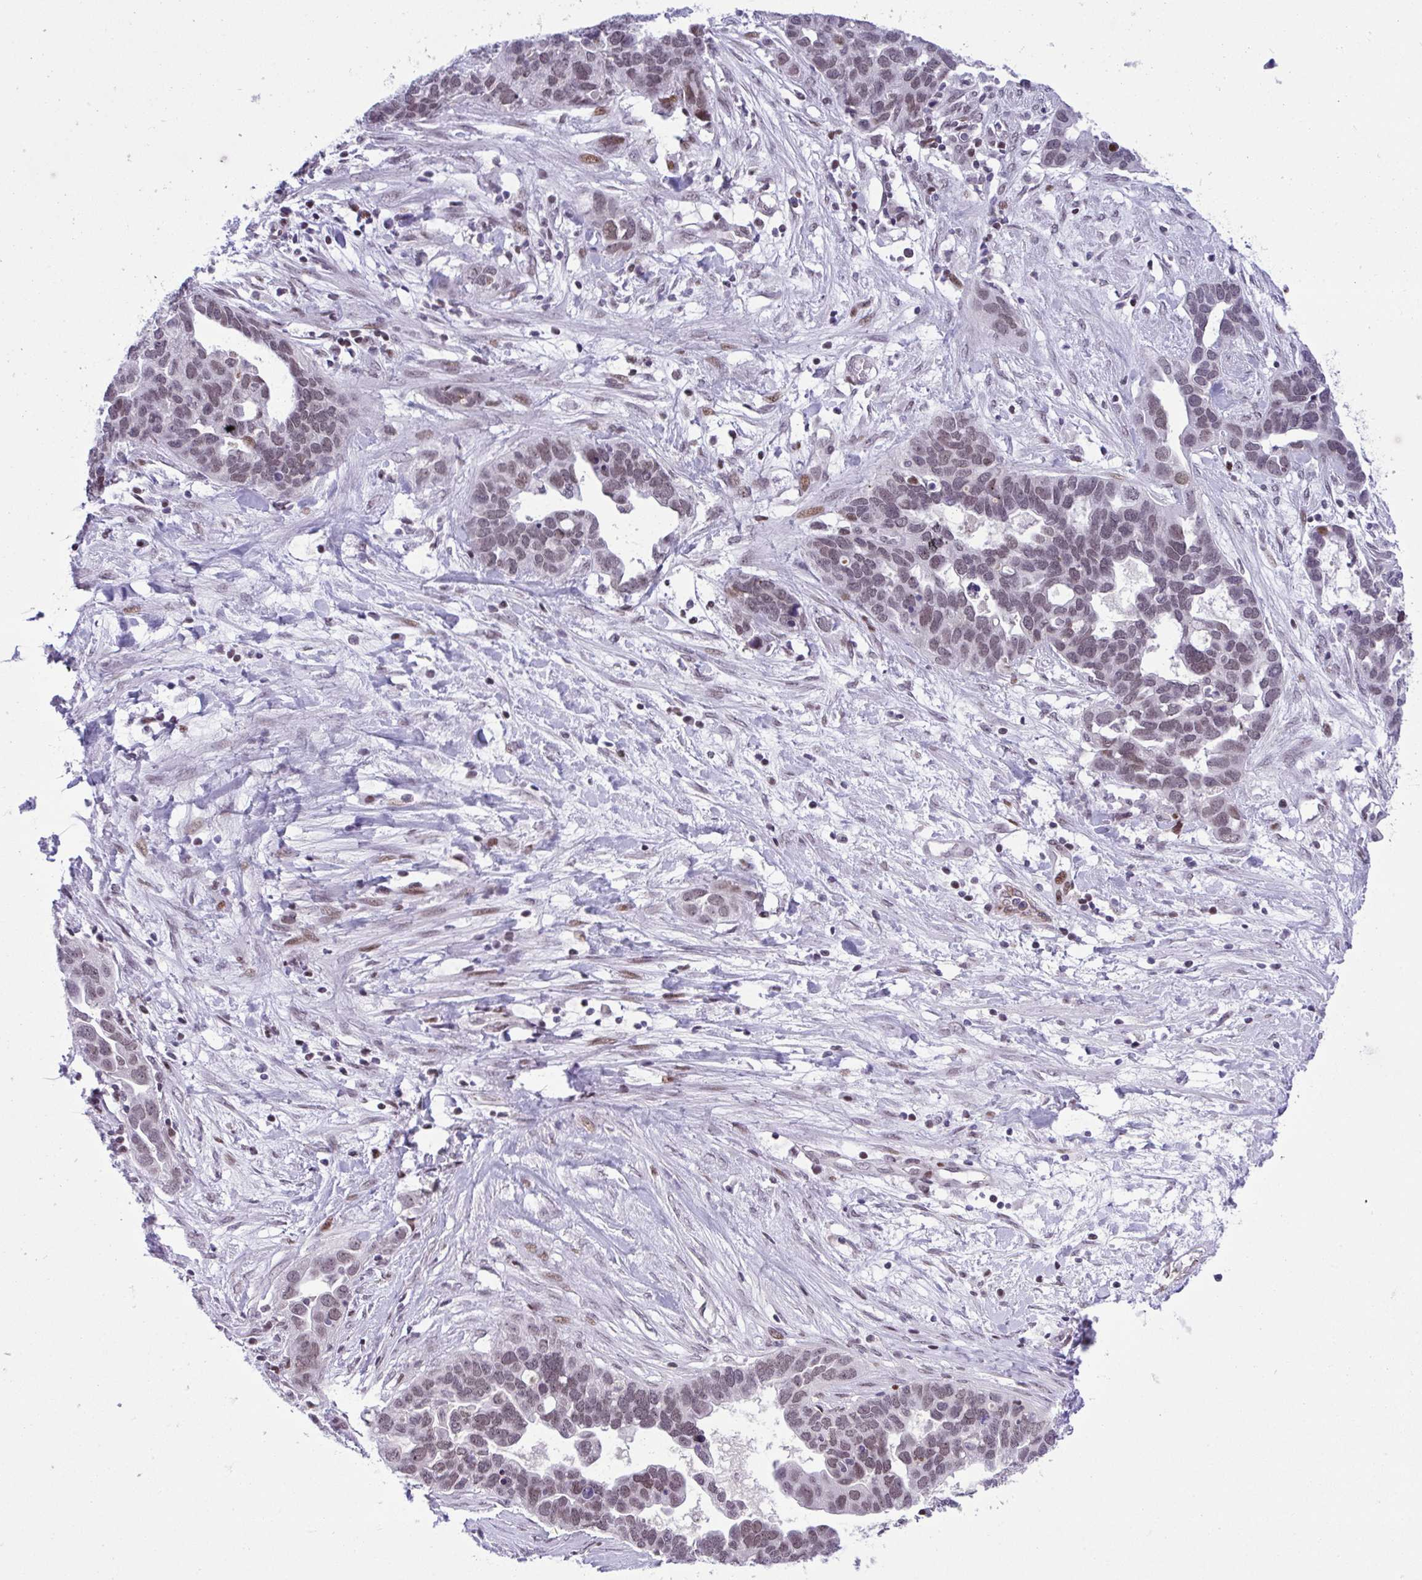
{"staining": {"intensity": "weak", "quantity": ">75%", "location": "nuclear"}, "tissue": "ovarian cancer", "cell_type": "Tumor cells", "image_type": "cancer", "snomed": [{"axis": "morphology", "description": "Cystadenocarcinoma, serous, NOS"}, {"axis": "topography", "description": "Ovary"}], "caption": "Immunohistochemistry (IHC) (DAB) staining of ovarian cancer reveals weak nuclear protein positivity in about >75% of tumor cells.", "gene": "ZFHX3", "patient": {"sex": "female", "age": 54}}